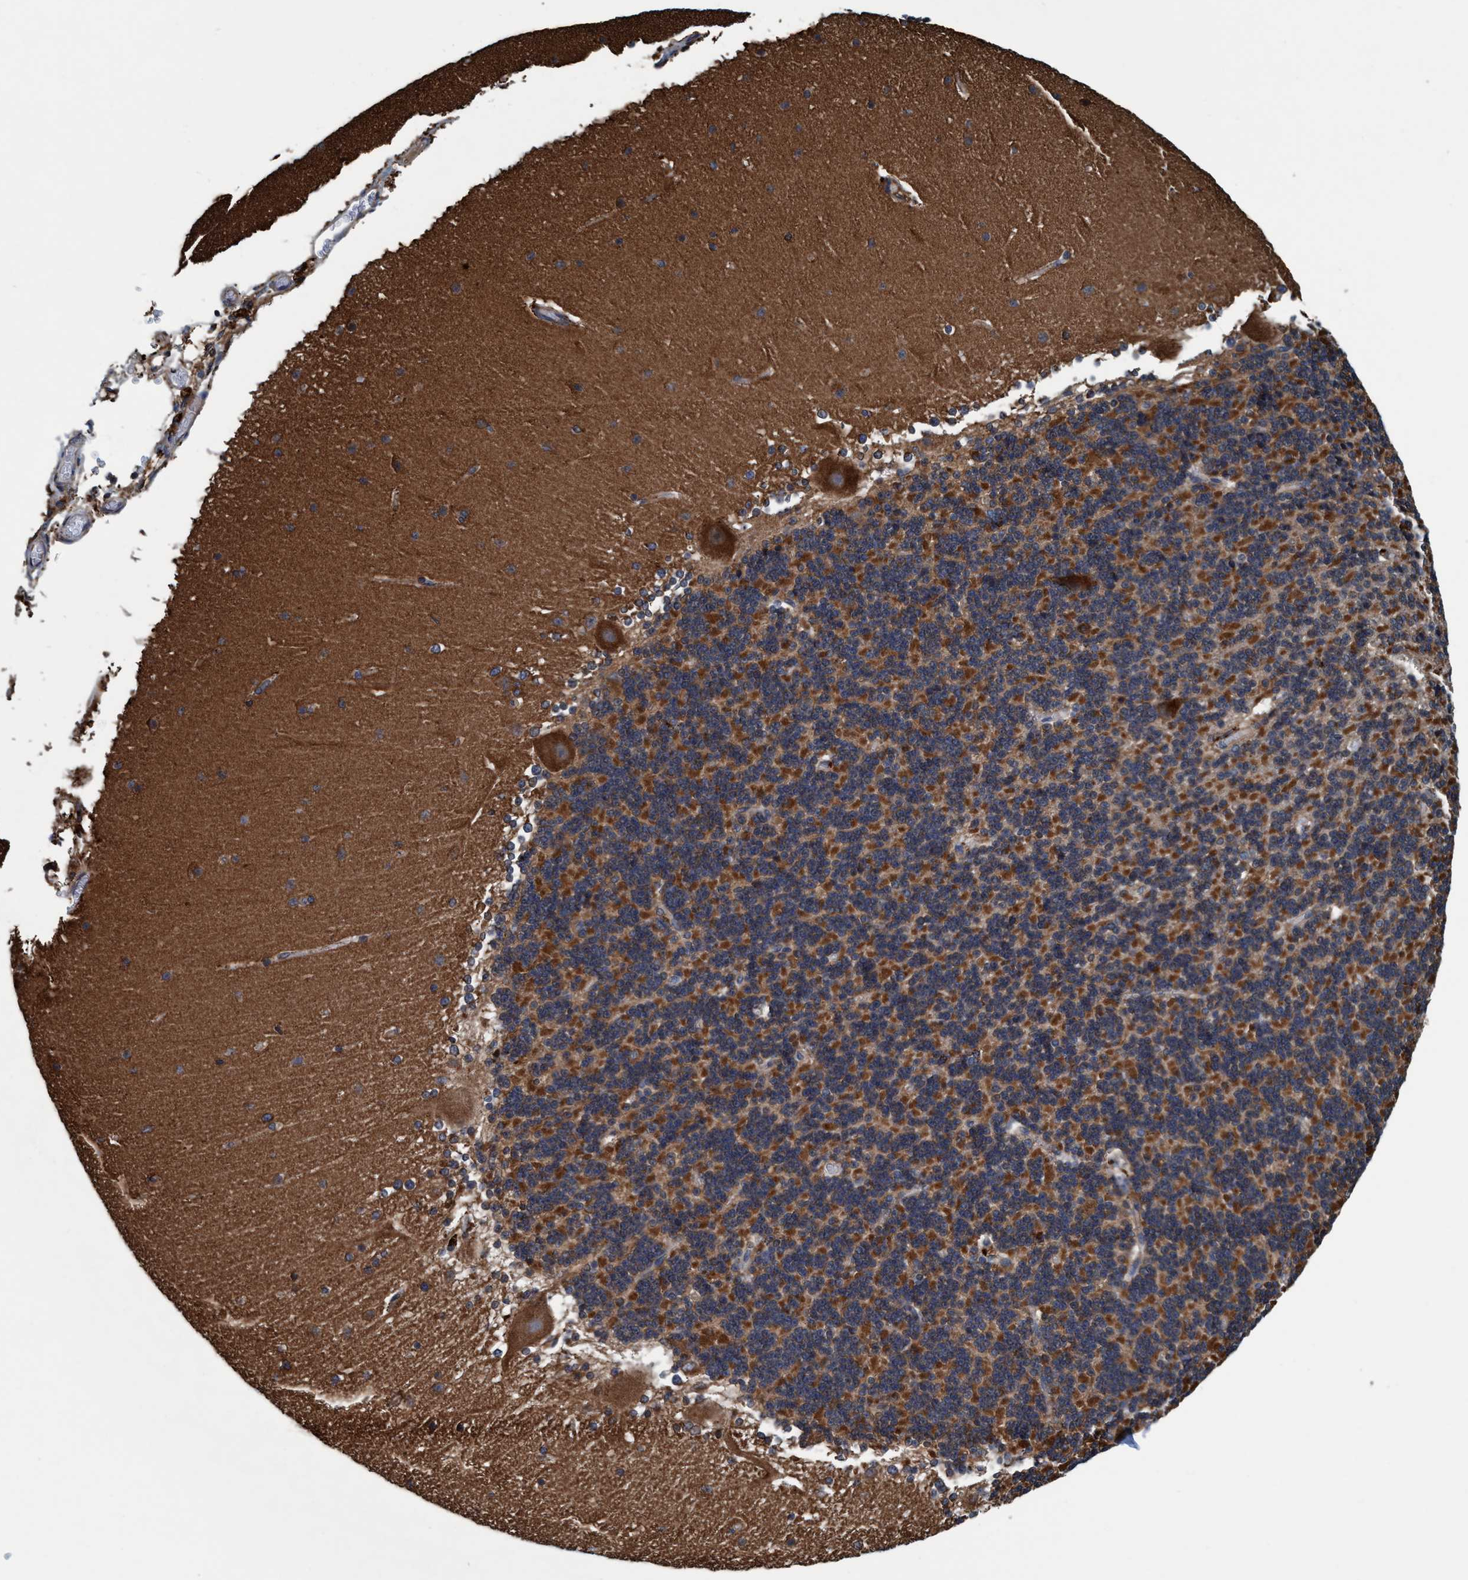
{"staining": {"intensity": "moderate", "quantity": "25%-75%", "location": "cytoplasmic/membranous"}, "tissue": "cerebellum", "cell_type": "Cells in granular layer", "image_type": "normal", "snomed": [{"axis": "morphology", "description": "Normal tissue, NOS"}, {"axis": "topography", "description": "Cerebellum"}], "caption": "Moderate cytoplasmic/membranous staining for a protein is seen in approximately 25%-75% of cells in granular layer of benign cerebellum using IHC.", "gene": "ENDOG", "patient": {"sex": "female", "age": 19}}